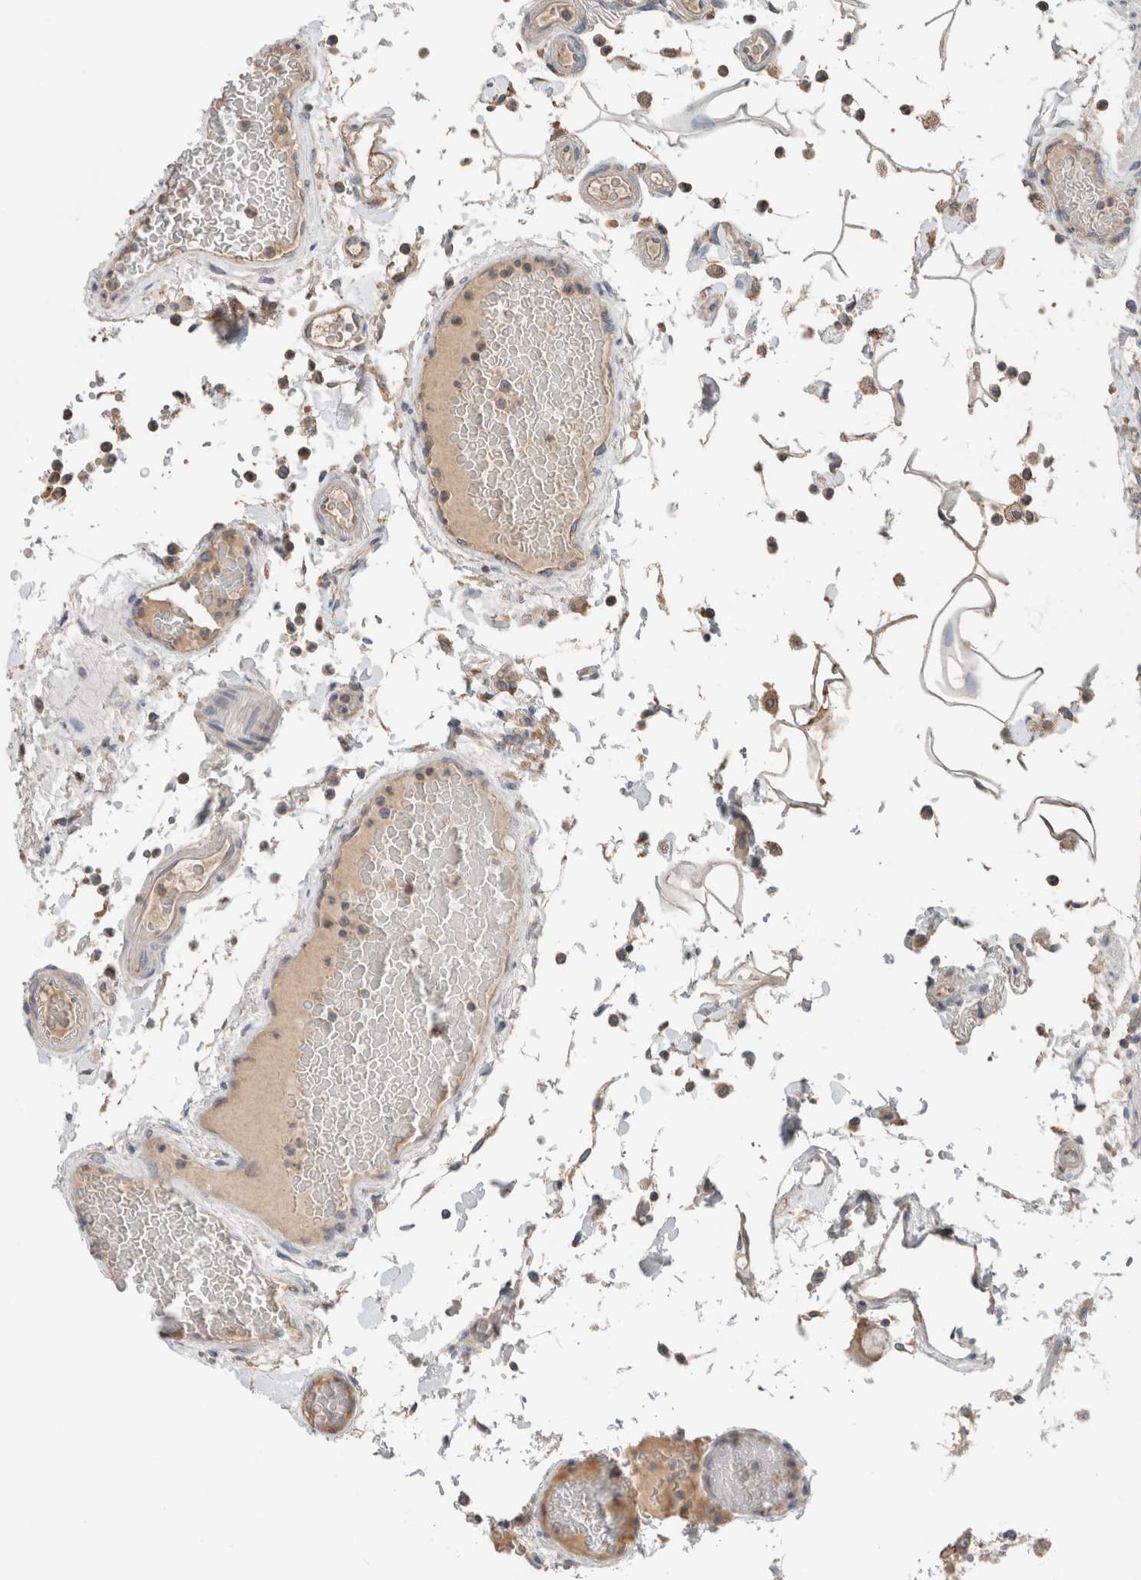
{"staining": {"intensity": "moderate", "quantity": ">75%", "location": "cytoplasmic/membranous"}, "tissue": "duodenum", "cell_type": "Glandular cells", "image_type": "normal", "snomed": [{"axis": "morphology", "description": "Normal tissue, NOS"}, {"axis": "topography", "description": "Small intestine, NOS"}], "caption": "Protein expression analysis of benign duodenum shows moderate cytoplasmic/membranous staining in approximately >75% of glandular cells. The staining is performed using DAB brown chromogen to label protein expression. The nuclei are counter-stained blue using hematoxylin.", "gene": "ERAP2", "patient": {"sex": "female", "age": 71}}